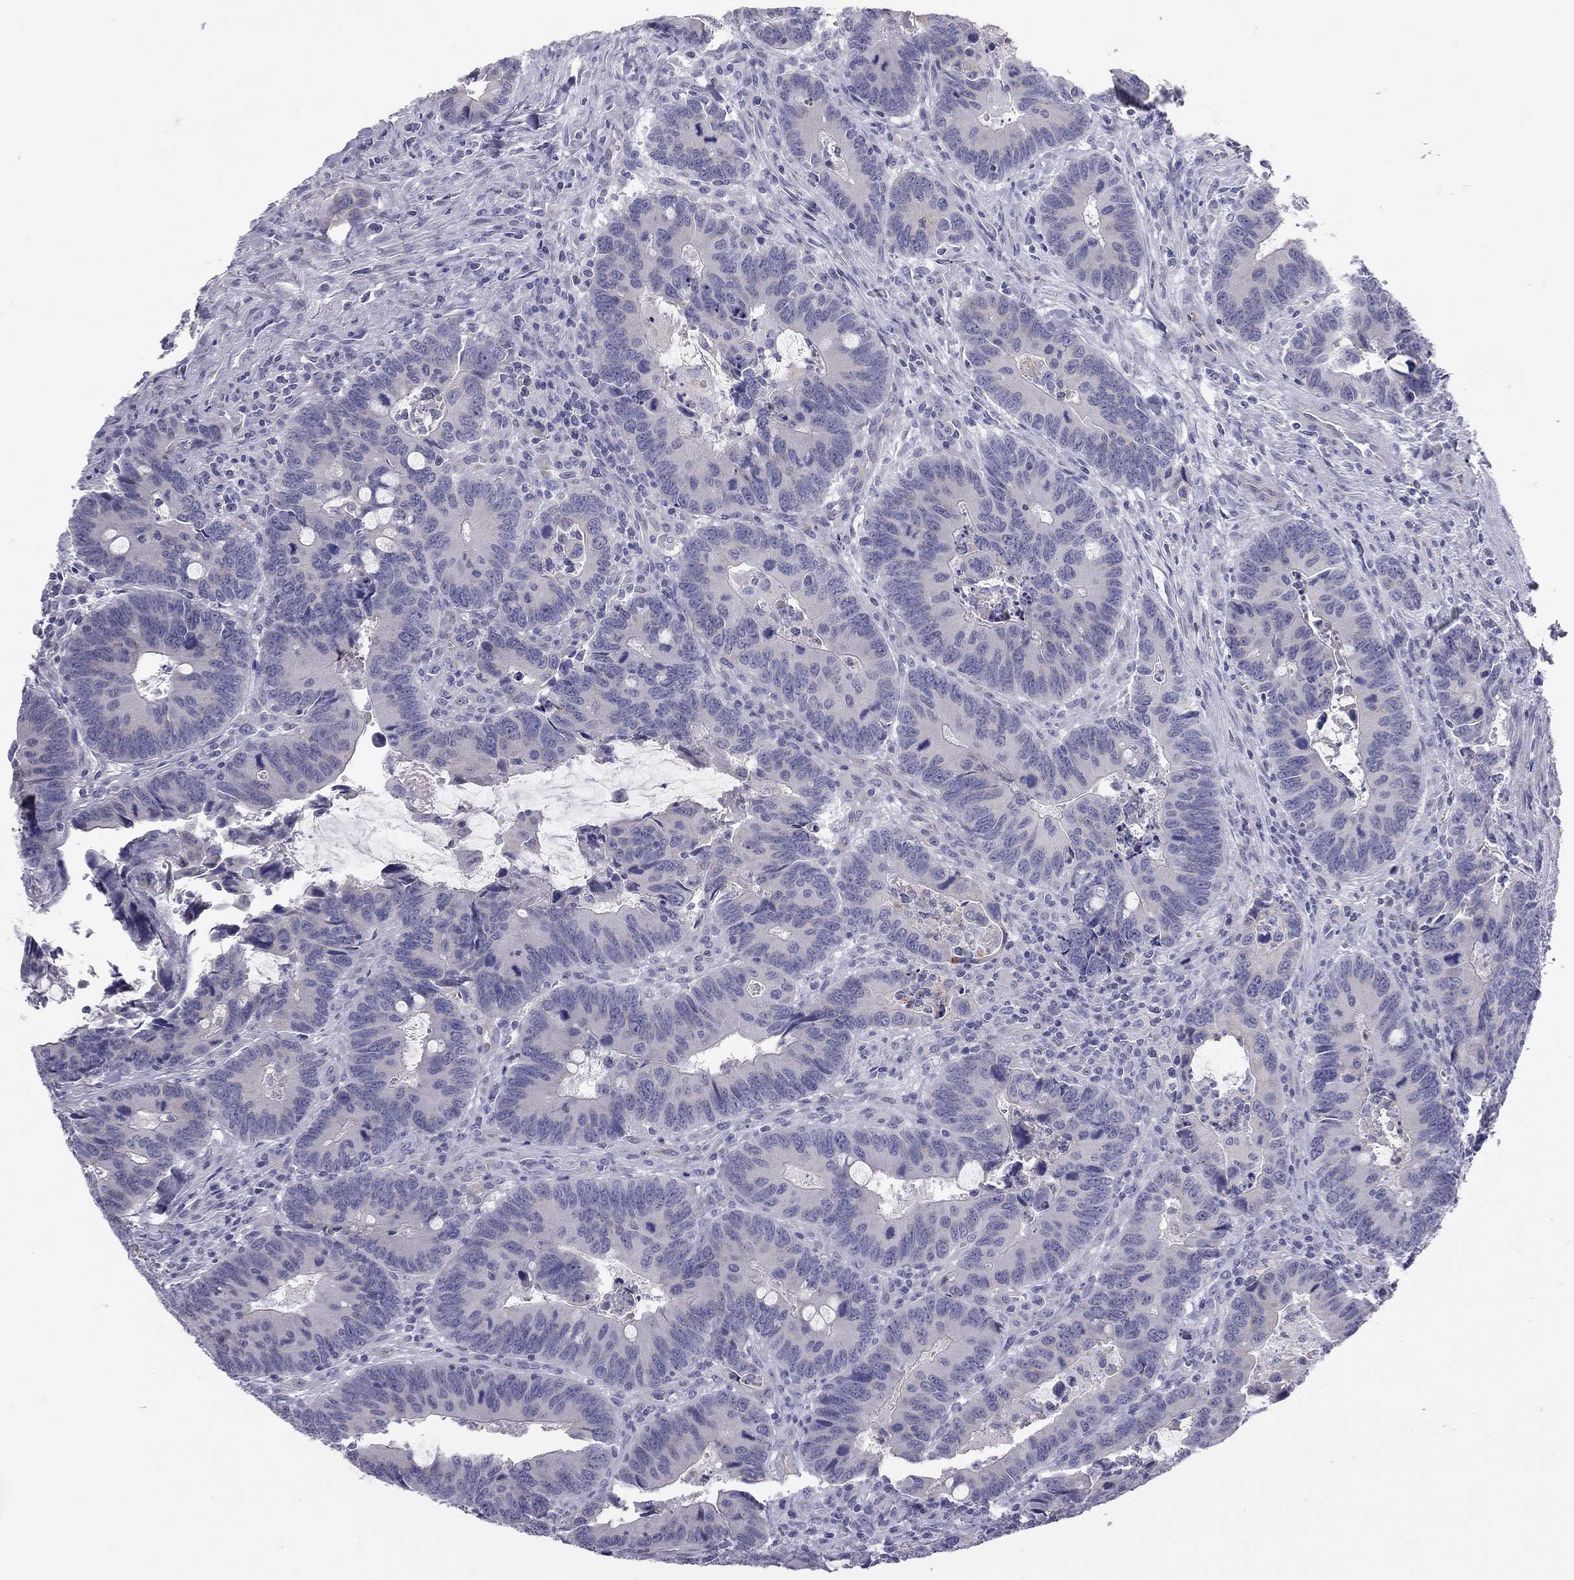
{"staining": {"intensity": "negative", "quantity": "none", "location": "none"}, "tissue": "colorectal cancer", "cell_type": "Tumor cells", "image_type": "cancer", "snomed": [{"axis": "morphology", "description": "Adenocarcinoma, NOS"}, {"axis": "topography", "description": "Rectum"}], "caption": "This is an immunohistochemistry (IHC) image of adenocarcinoma (colorectal). There is no expression in tumor cells.", "gene": "TDRD6", "patient": {"sex": "male", "age": 67}}